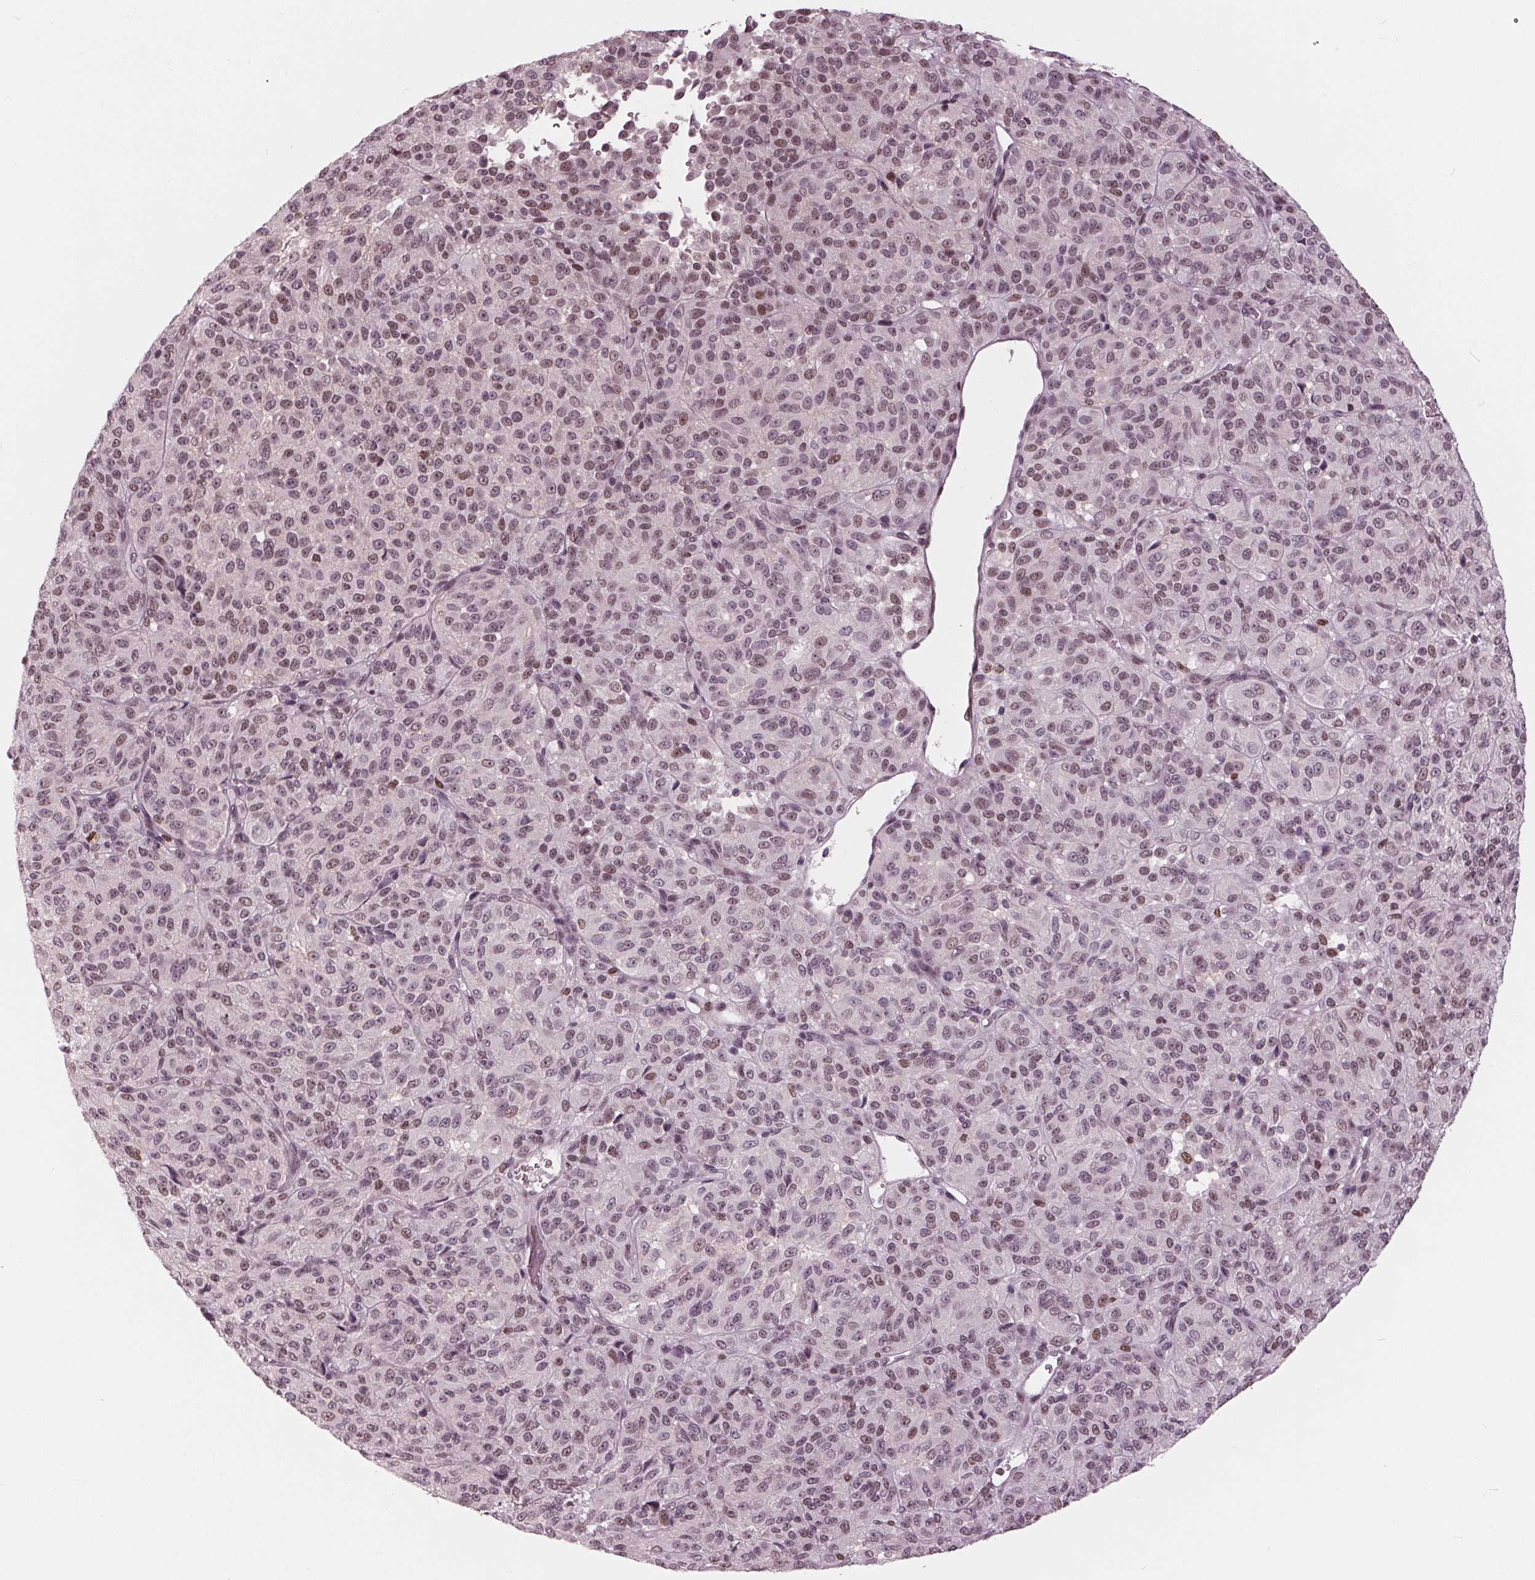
{"staining": {"intensity": "weak", "quantity": "25%-75%", "location": "nuclear"}, "tissue": "melanoma", "cell_type": "Tumor cells", "image_type": "cancer", "snomed": [{"axis": "morphology", "description": "Malignant melanoma, Metastatic site"}, {"axis": "topography", "description": "Brain"}], "caption": "Immunohistochemistry staining of melanoma, which shows low levels of weak nuclear staining in about 25%-75% of tumor cells indicating weak nuclear protein expression. The staining was performed using DAB (3,3'-diaminobenzidine) (brown) for protein detection and nuclei were counterstained in hematoxylin (blue).", "gene": "DNMT3L", "patient": {"sex": "female", "age": 56}}